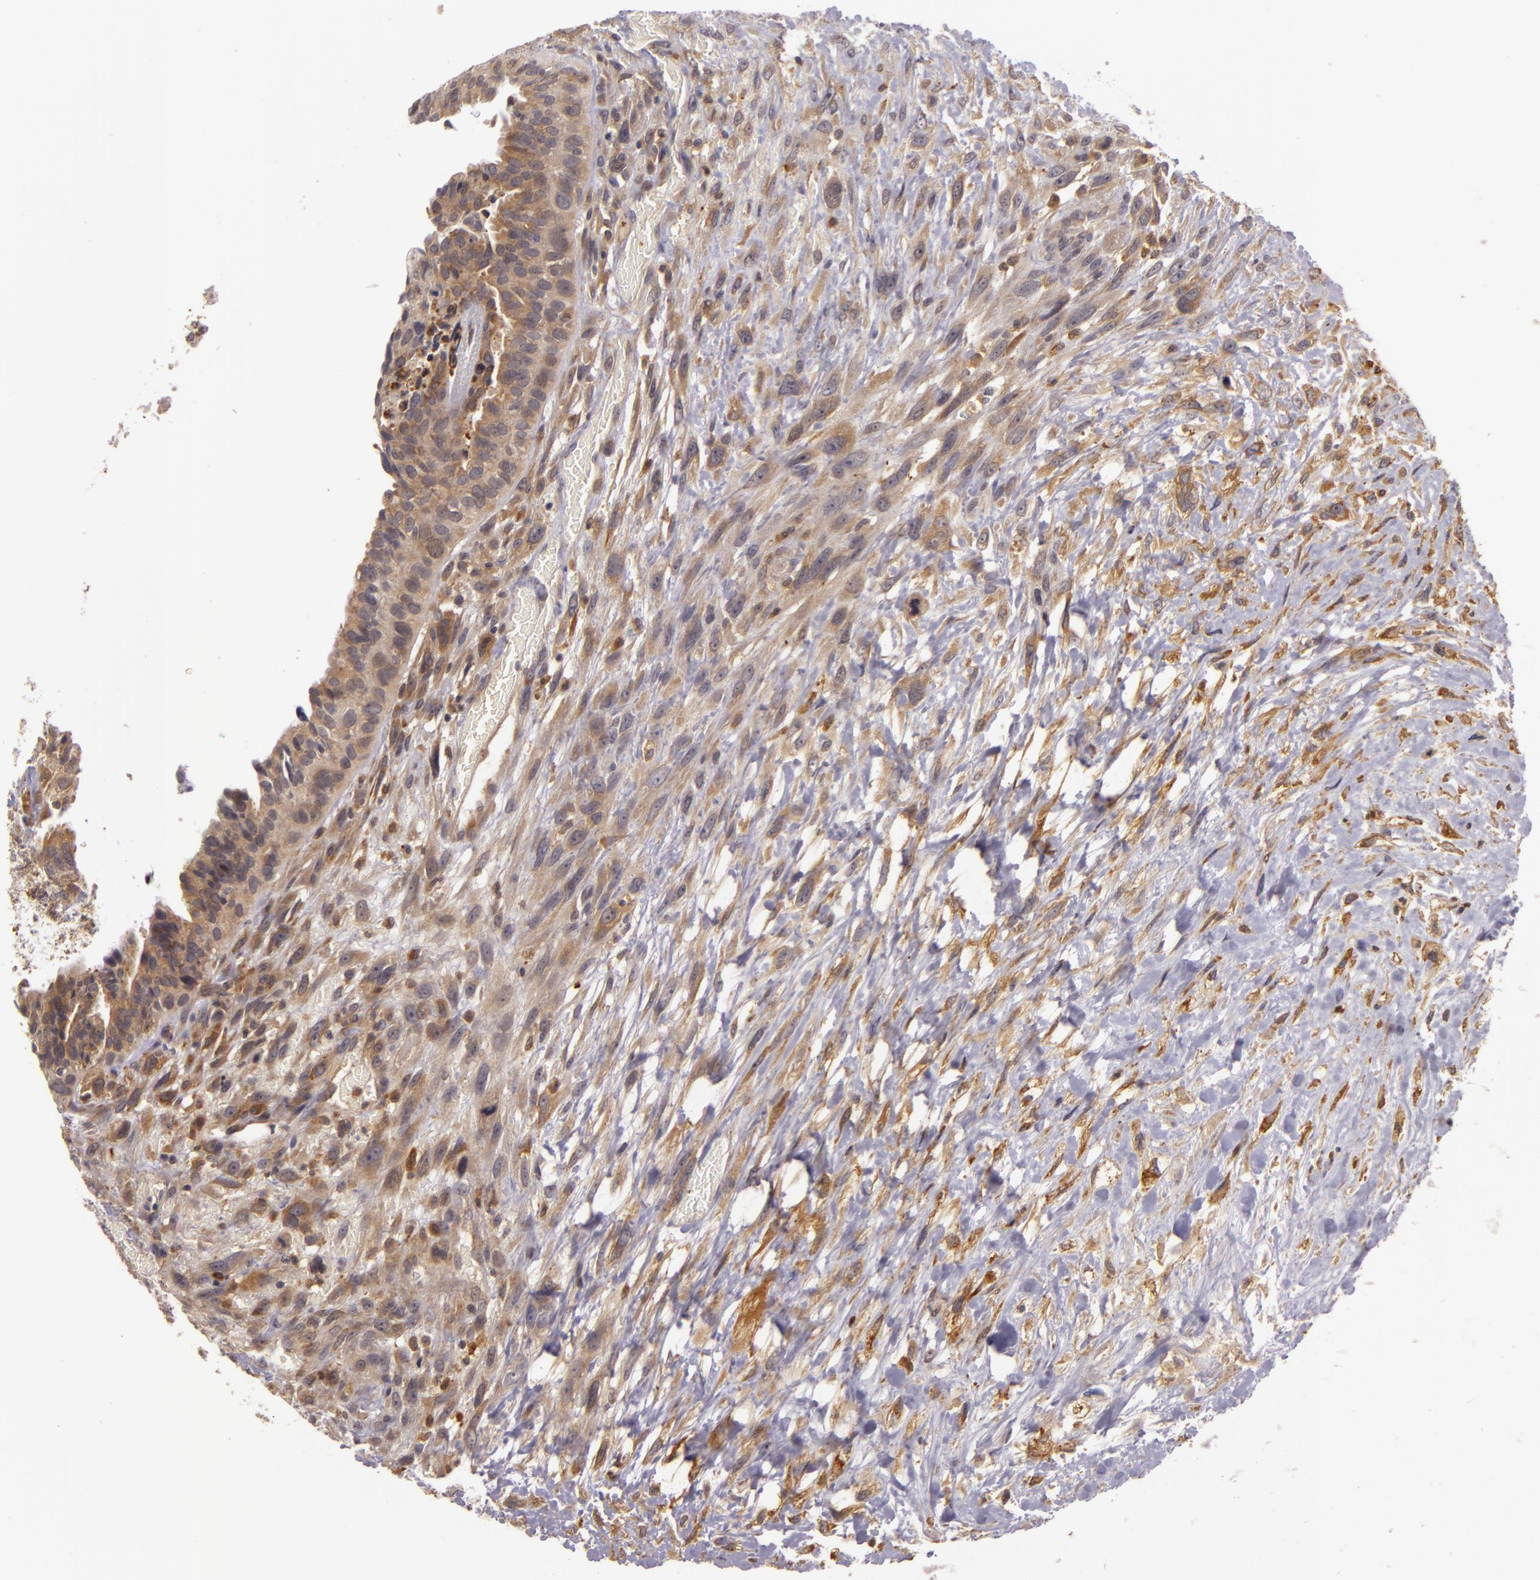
{"staining": {"intensity": "moderate", "quantity": ">75%", "location": "cytoplasmic/membranous"}, "tissue": "breast cancer", "cell_type": "Tumor cells", "image_type": "cancer", "snomed": [{"axis": "morphology", "description": "Neoplasm, malignant, NOS"}, {"axis": "topography", "description": "Breast"}], "caption": "There is medium levels of moderate cytoplasmic/membranous expression in tumor cells of neoplasm (malignant) (breast), as demonstrated by immunohistochemical staining (brown color).", "gene": "PPP1R3F", "patient": {"sex": "female", "age": 50}}